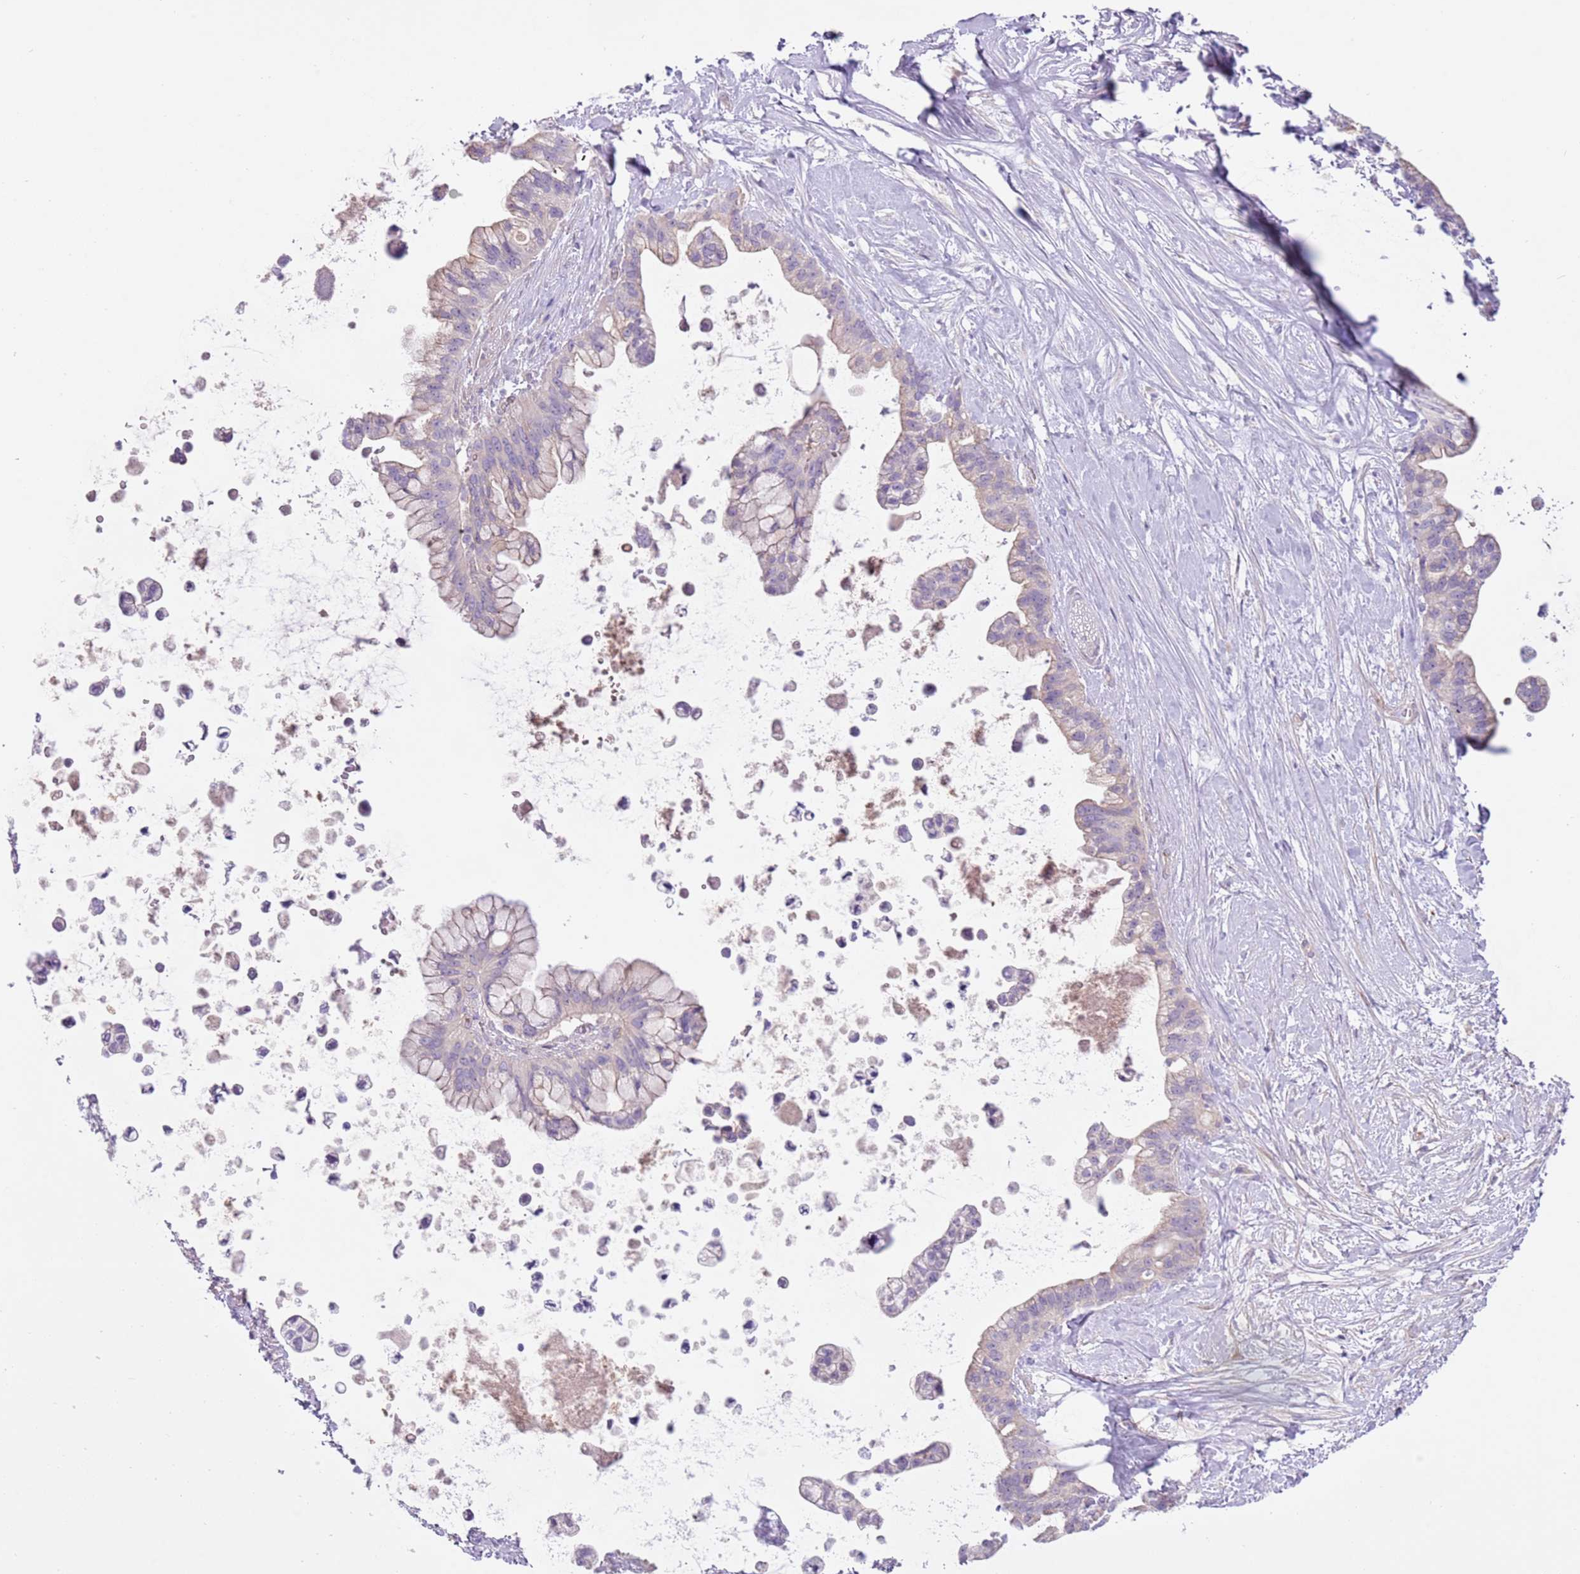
{"staining": {"intensity": "weak", "quantity": "<25%", "location": "cytoplasmic/membranous"}, "tissue": "pancreatic cancer", "cell_type": "Tumor cells", "image_type": "cancer", "snomed": [{"axis": "morphology", "description": "Adenocarcinoma, NOS"}, {"axis": "topography", "description": "Pancreas"}], "caption": "The micrograph shows no staining of tumor cells in pancreatic cancer (adenocarcinoma).", "gene": "MRO", "patient": {"sex": "female", "age": 83}}